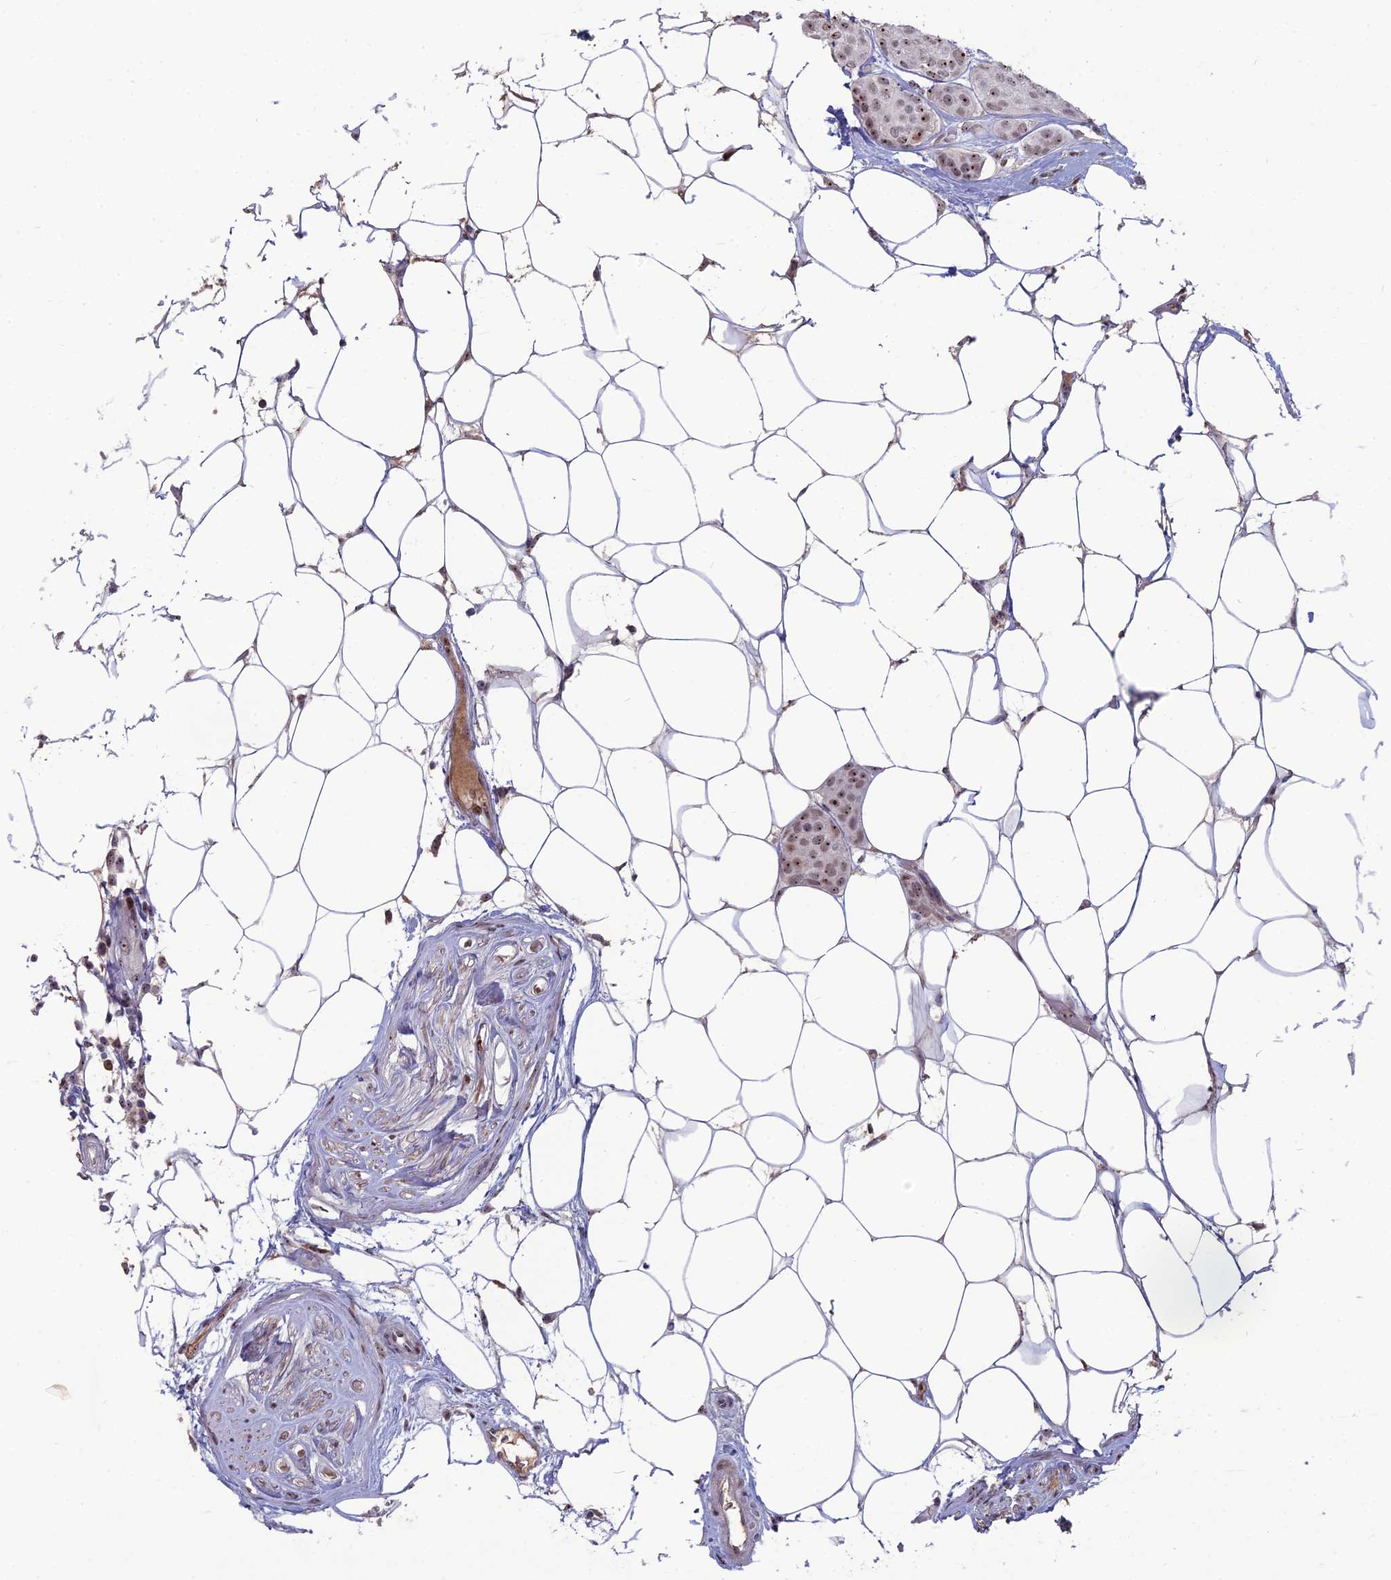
{"staining": {"intensity": "moderate", "quantity": ">75%", "location": "nuclear"}, "tissue": "breast cancer", "cell_type": "Tumor cells", "image_type": "cancer", "snomed": [{"axis": "morphology", "description": "Duct carcinoma"}, {"axis": "topography", "description": "Breast"}], "caption": "Brown immunohistochemical staining in human breast intraductal carcinoma demonstrates moderate nuclear staining in approximately >75% of tumor cells.", "gene": "FAM131A", "patient": {"sex": "female", "age": 72}}